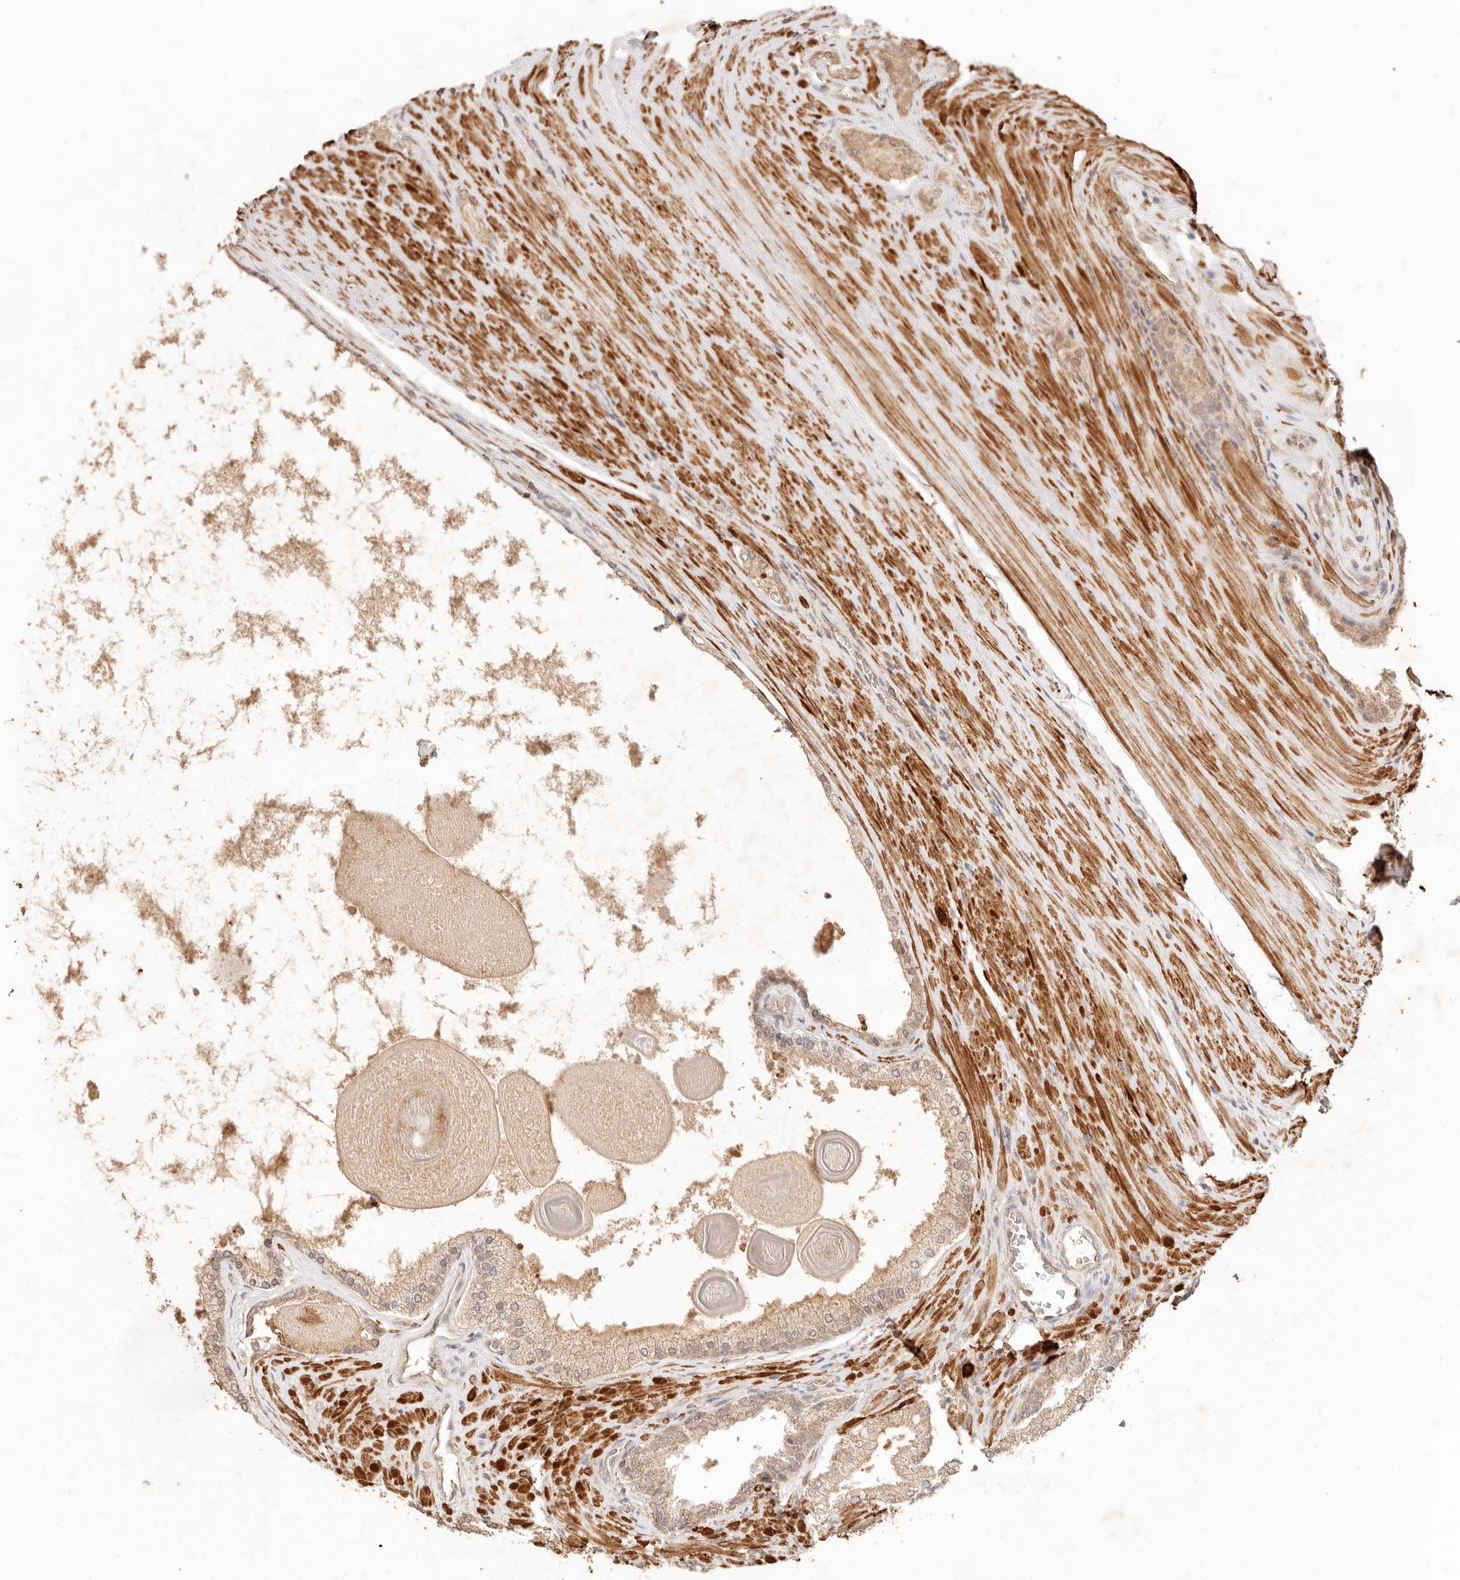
{"staining": {"intensity": "moderate", "quantity": ">75%", "location": "cytoplasmic/membranous"}, "tissue": "prostate cancer", "cell_type": "Tumor cells", "image_type": "cancer", "snomed": [{"axis": "morphology", "description": "Adenocarcinoma, High grade"}, {"axis": "topography", "description": "Prostate"}], "caption": "Tumor cells exhibit medium levels of moderate cytoplasmic/membranous expression in approximately >75% of cells in human prostate high-grade adenocarcinoma.", "gene": "TRIM11", "patient": {"sex": "male", "age": 60}}